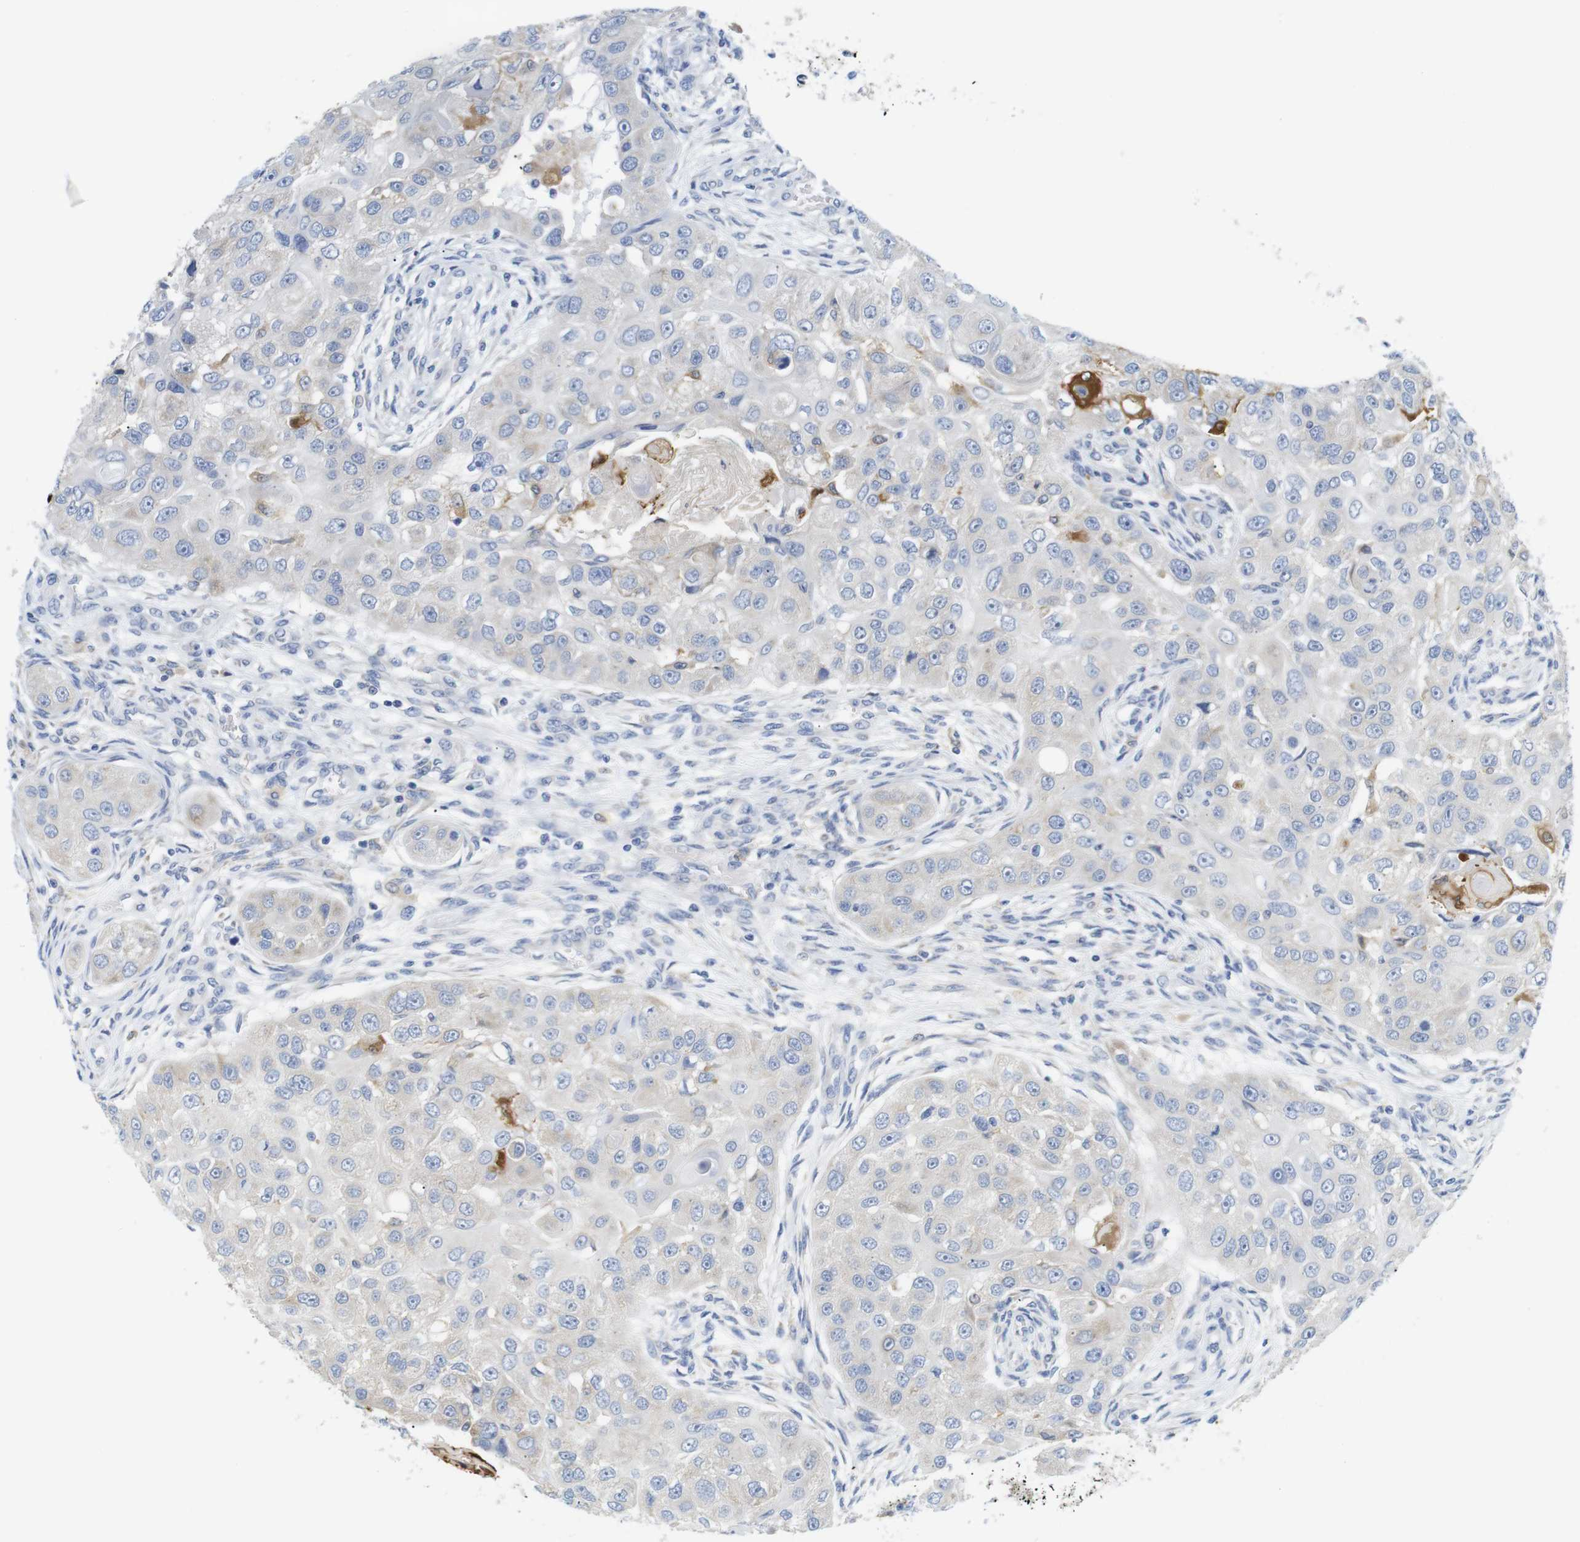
{"staining": {"intensity": "negative", "quantity": "none", "location": "none"}, "tissue": "head and neck cancer", "cell_type": "Tumor cells", "image_type": "cancer", "snomed": [{"axis": "morphology", "description": "Normal tissue, NOS"}, {"axis": "morphology", "description": "Squamous cell carcinoma, NOS"}, {"axis": "topography", "description": "Skeletal muscle"}, {"axis": "topography", "description": "Head-Neck"}], "caption": "DAB (3,3'-diaminobenzidine) immunohistochemical staining of human head and neck cancer reveals no significant expression in tumor cells.", "gene": "NEBL", "patient": {"sex": "male", "age": 51}}